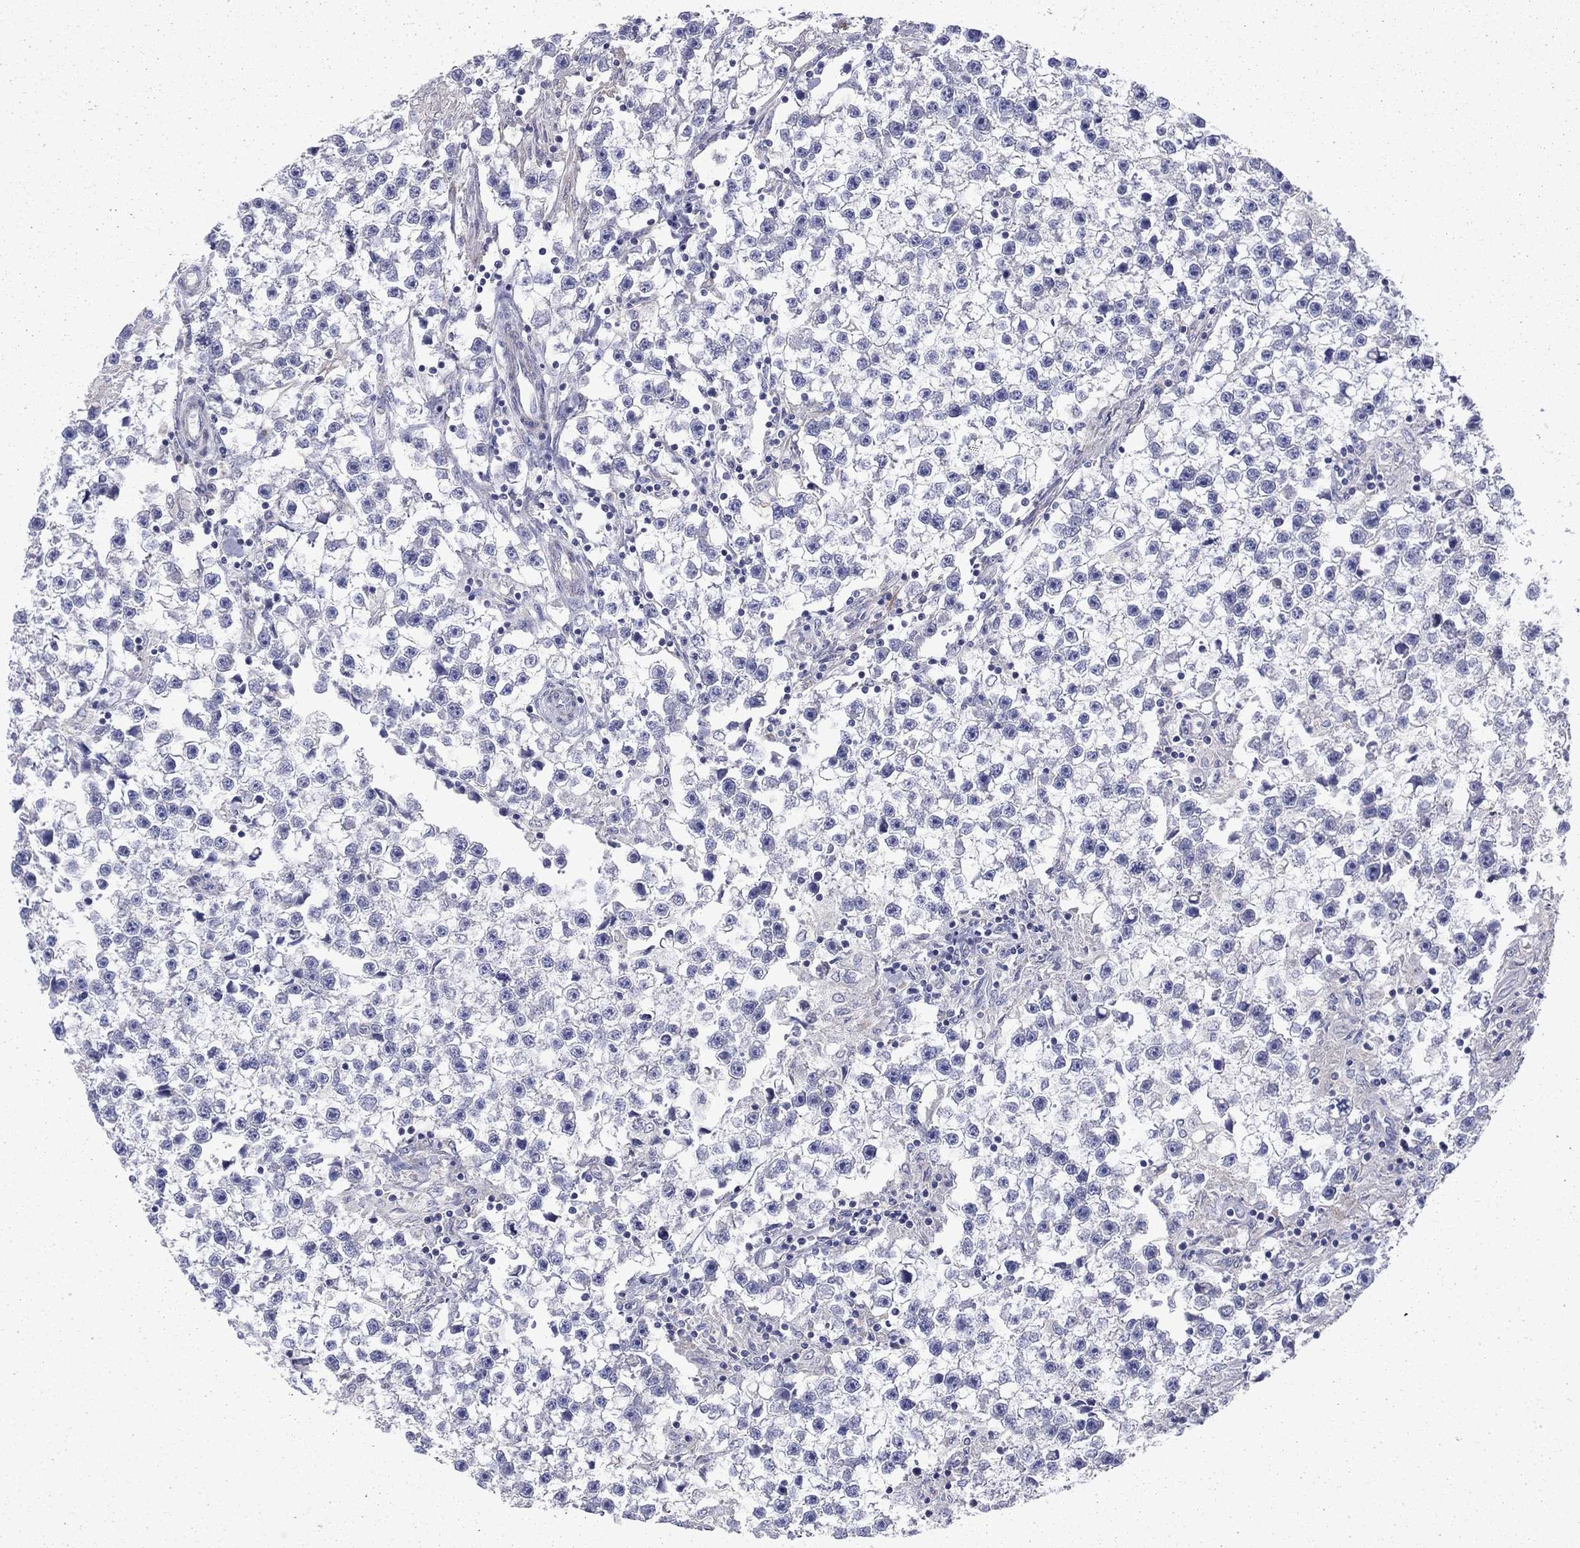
{"staining": {"intensity": "negative", "quantity": "none", "location": "none"}, "tissue": "testis cancer", "cell_type": "Tumor cells", "image_type": "cancer", "snomed": [{"axis": "morphology", "description": "Seminoma, NOS"}, {"axis": "topography", "description": "Testis"}], "caption": "This is an IHC micrograph of human seminoma (testis). There is no staining in tumor cells.", "gene": "DTNA", "patient": {"sex": "male", "age": 59}}